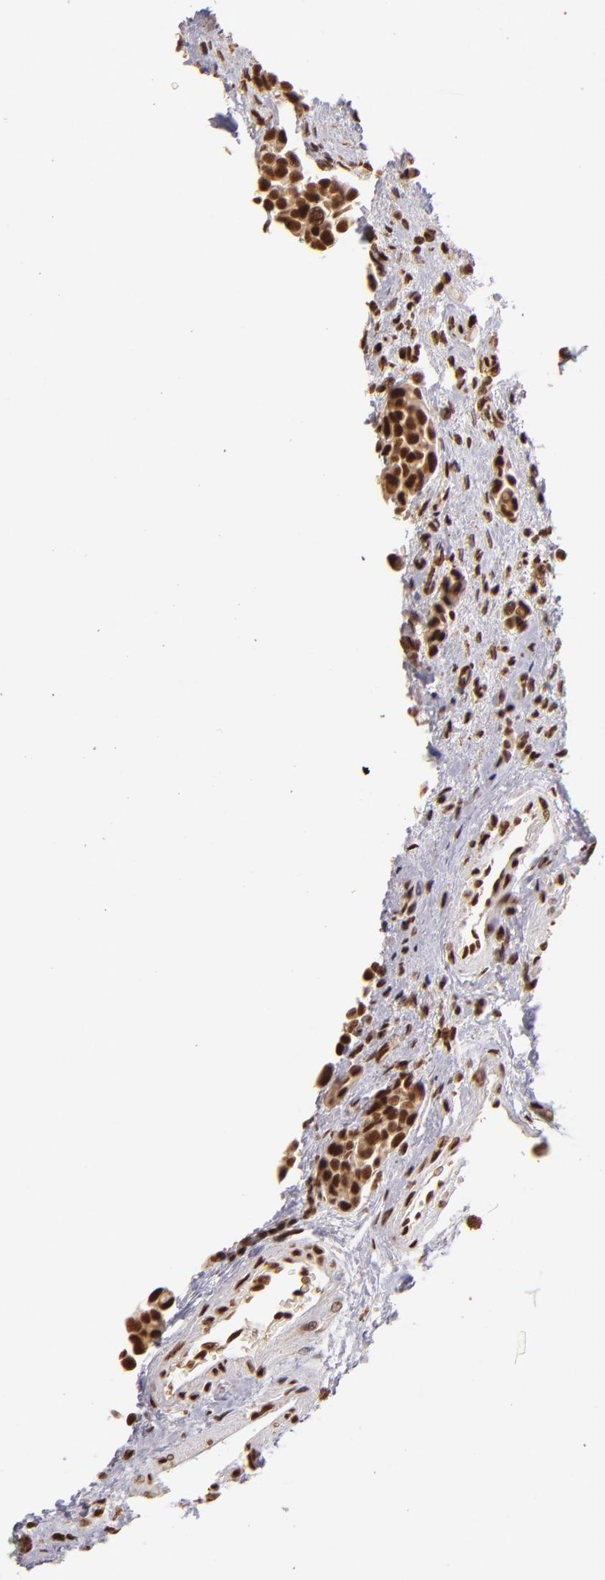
{"staining": {"intensity": "moderate", "quantity": ">75%", "location": "cytoplasmic/membranous,nuclear"}, "tissue": "urothelial cancer", "cell_type": "Tumor cells", "image_type": "cancer", "snomed": [{"axis": "morphology", "description": "Urothelial carcinoma, High grade"}, {"axis": "topography", "description": "Urinary bladder"}], "caption": "Immunohistochemical staining of urothelial carcinoma (high-grade) reveals medium levels of moderate cytoplasmic/membranous and nuclear positivity in about >75% of tumor cells.", "gene": "SP1", "patient": {"sex": "male", "age": 78}}